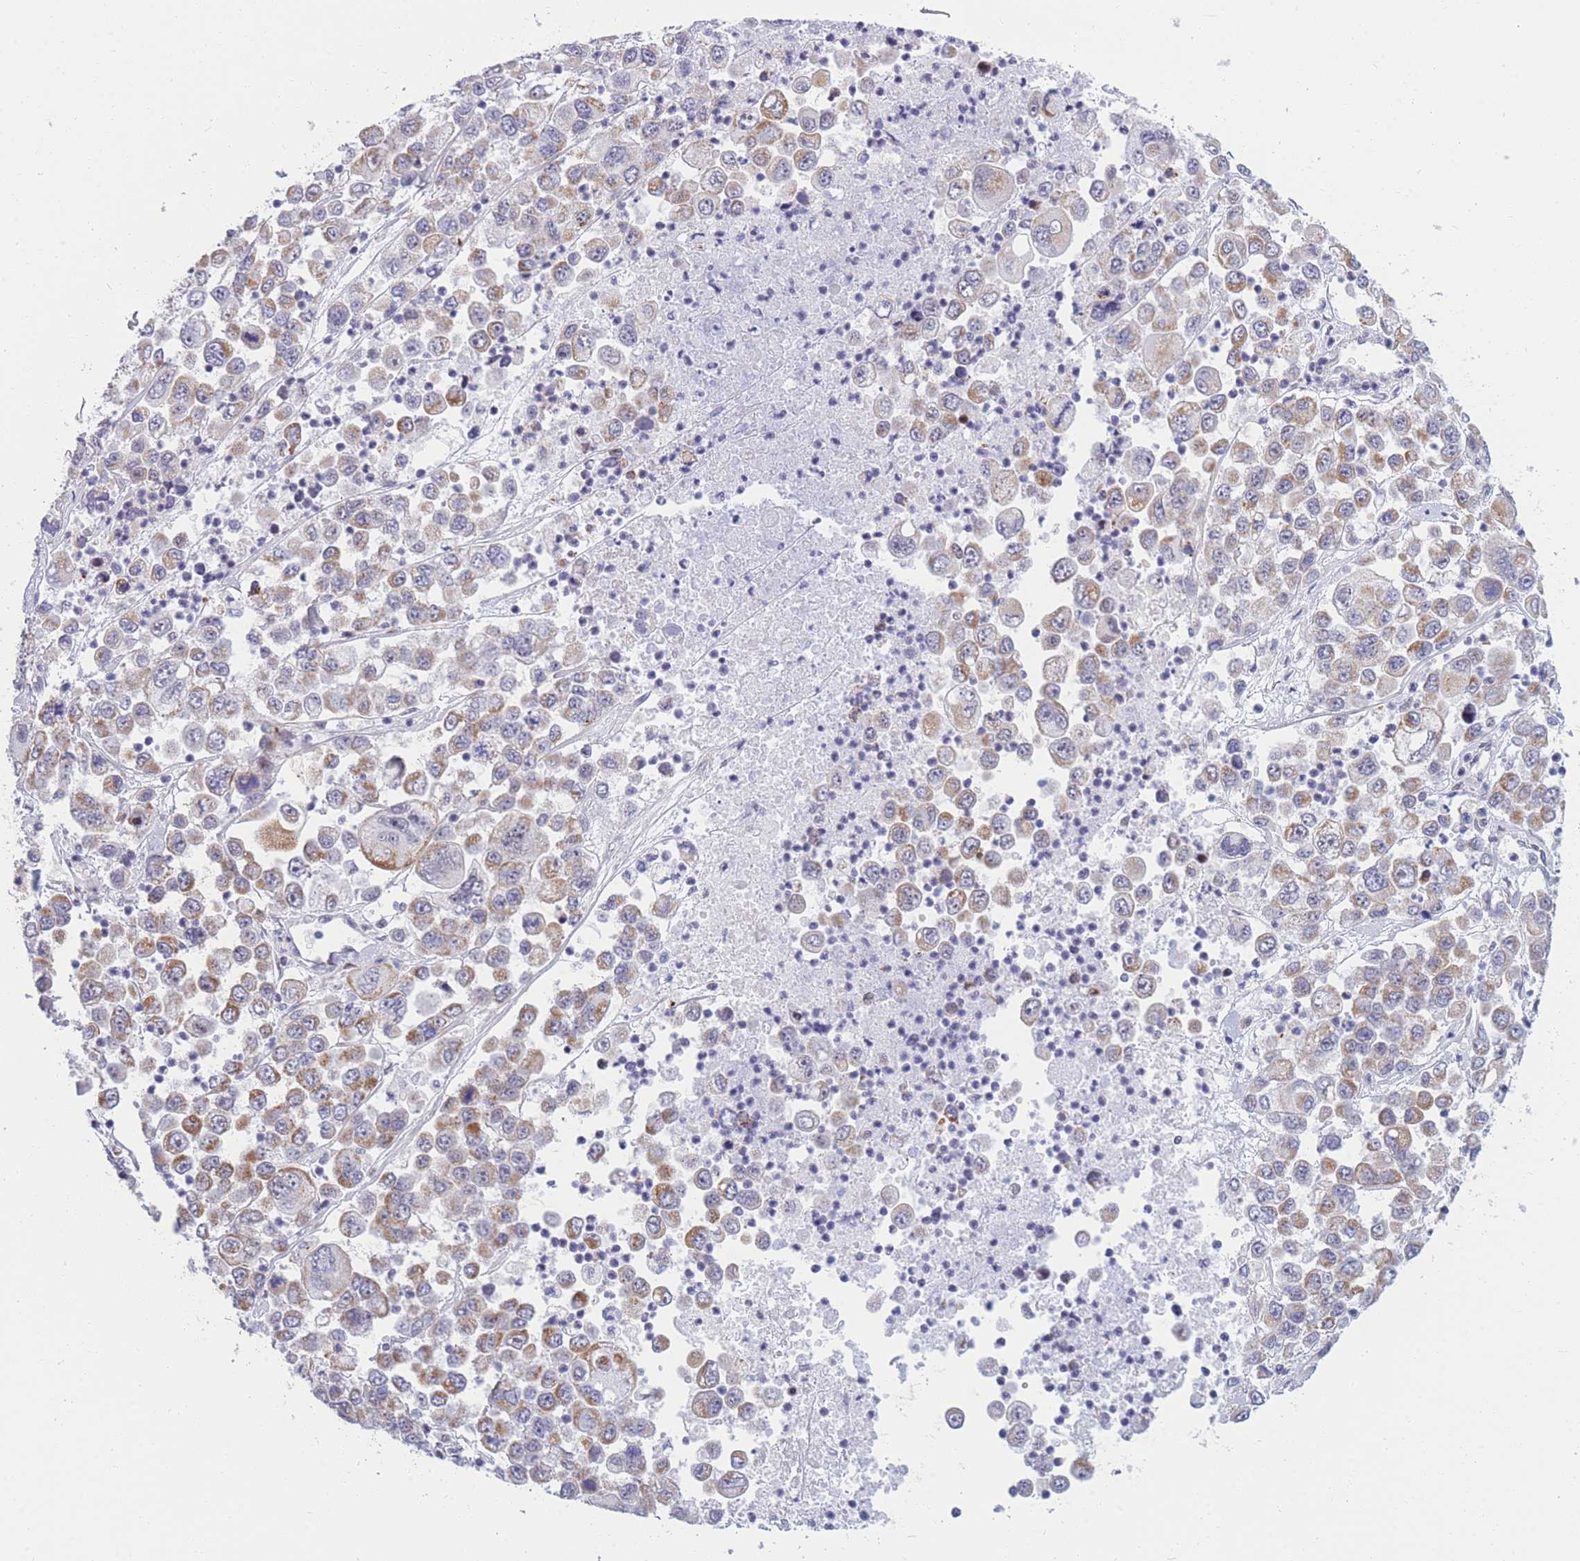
{"staining": {"intensity": "moderate", "quantity": "25%-75%", "location": "cytoplasmic/membranous"}, "tissue": "melanoma", "cell_type": "Tumor cells", "image_type": "cancer", "snomed": [{"axis": "morphology", "description": "Malignant melanoma, Metastatic site"}, {"axis": "topography", "description": "Lymph node"}], "caption": "High-magnification brightfield microscopy of melanoma stained with DAB (3,3'-diaminobenzidine) (brown) and counterstained with hematoxylin (blue). tumor cells exhibit moderate cytoplasmic/membranous positivity is identified in approximately25%-75% of cells. (brown staining indicates protein expression, while blue staining denotes nuclei).", "gene": "MOB4", "patient": {"sex": "female", "age": 54}}